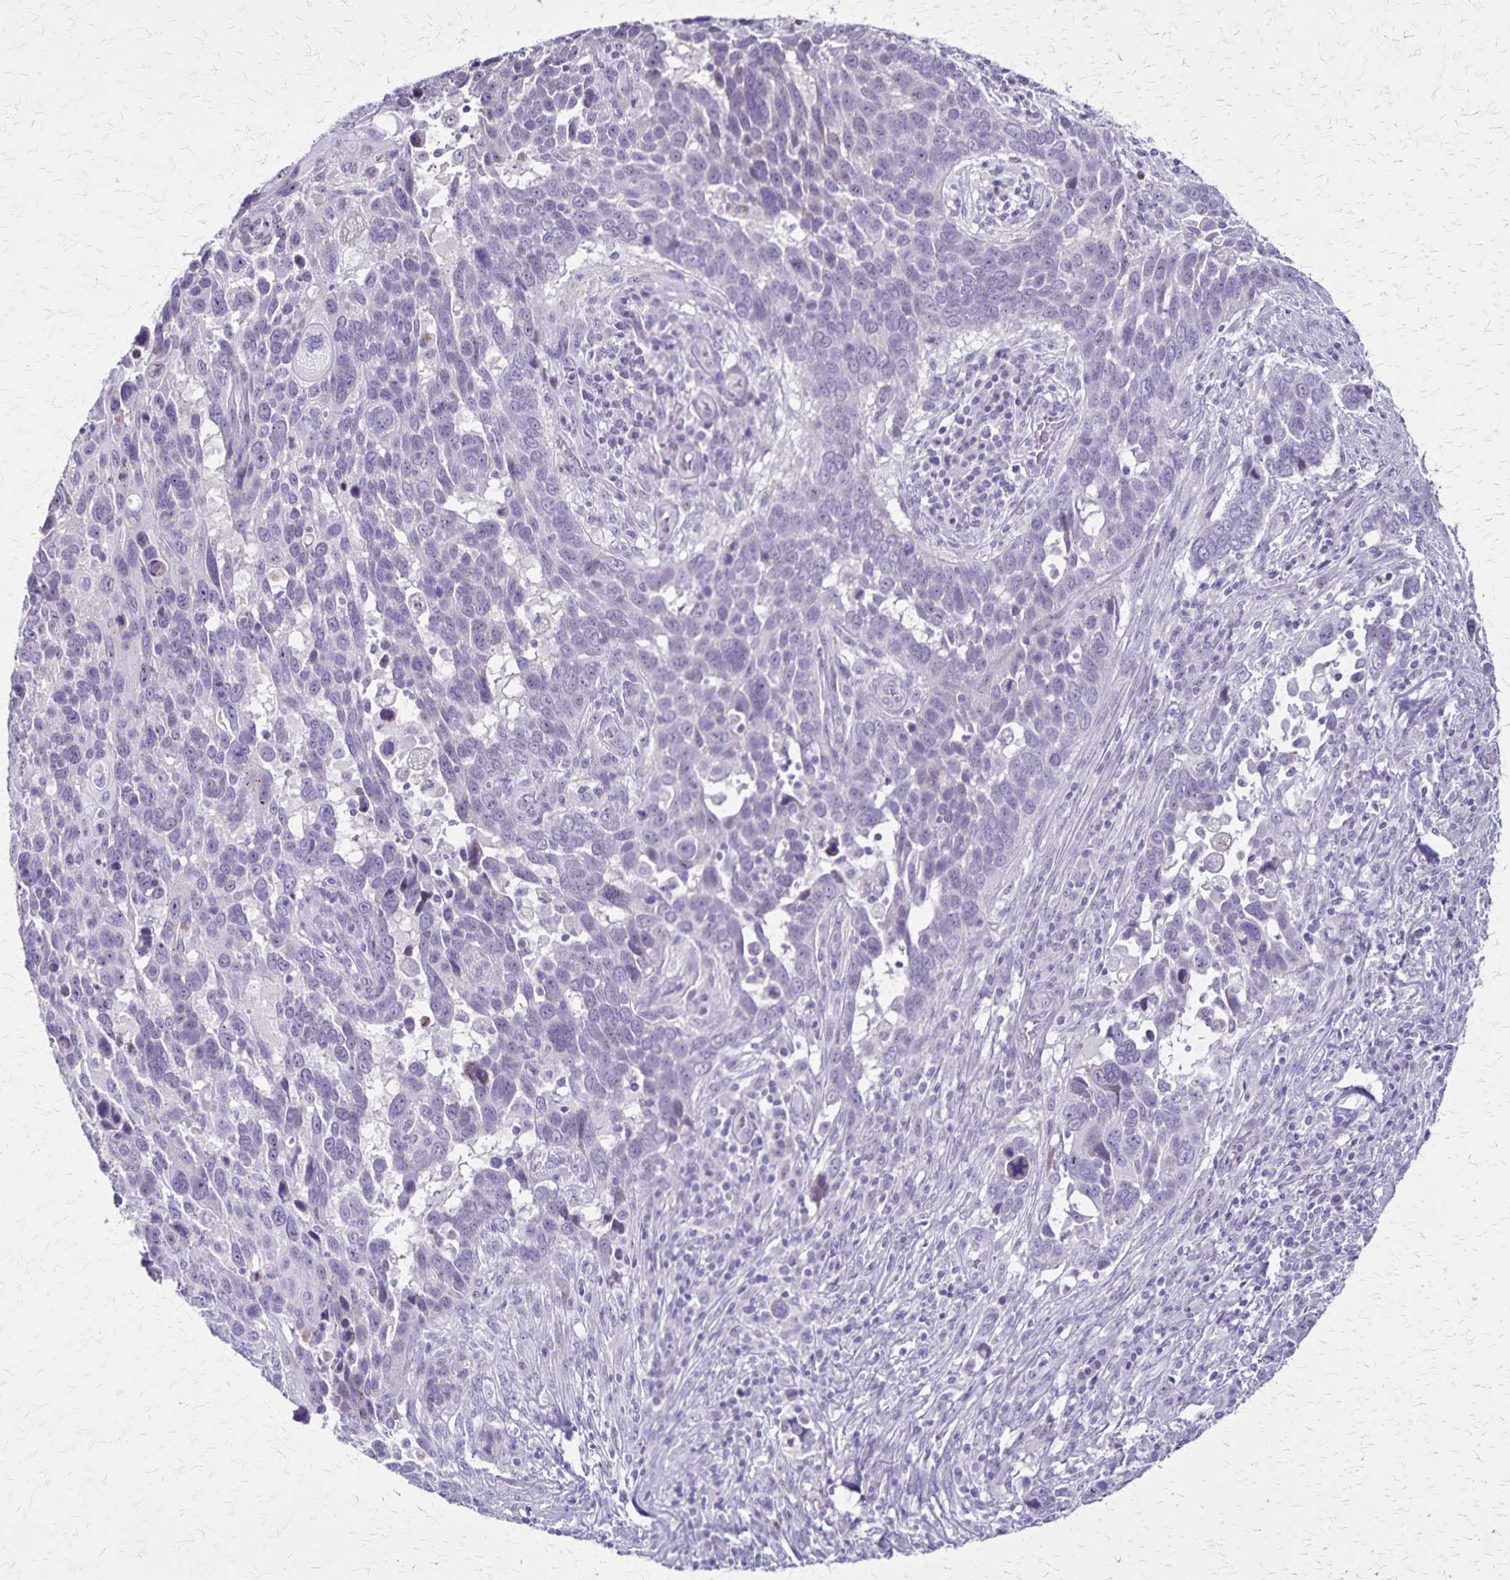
{"staining": {"intensity": "negative", "quantity": "none", "location": "none"}, "tissue": "lung cancer", "cell_type": "Tumor cells", "image_type": "cancer", "snomed": [{"axis": "morphology", "description": "Squamous cell carcinoma, NOS"}, {"axis": "topography", "description": "Lung"}], "caption": "DAB (3,3'-diaminobenzidine) immunohistochemical staining of lung cancer (squamous cell carcinoma) exhibits no significant staining in tumor cells.", "gene": "OR51B5", "patient": {"sex": "male", "age": 68}}